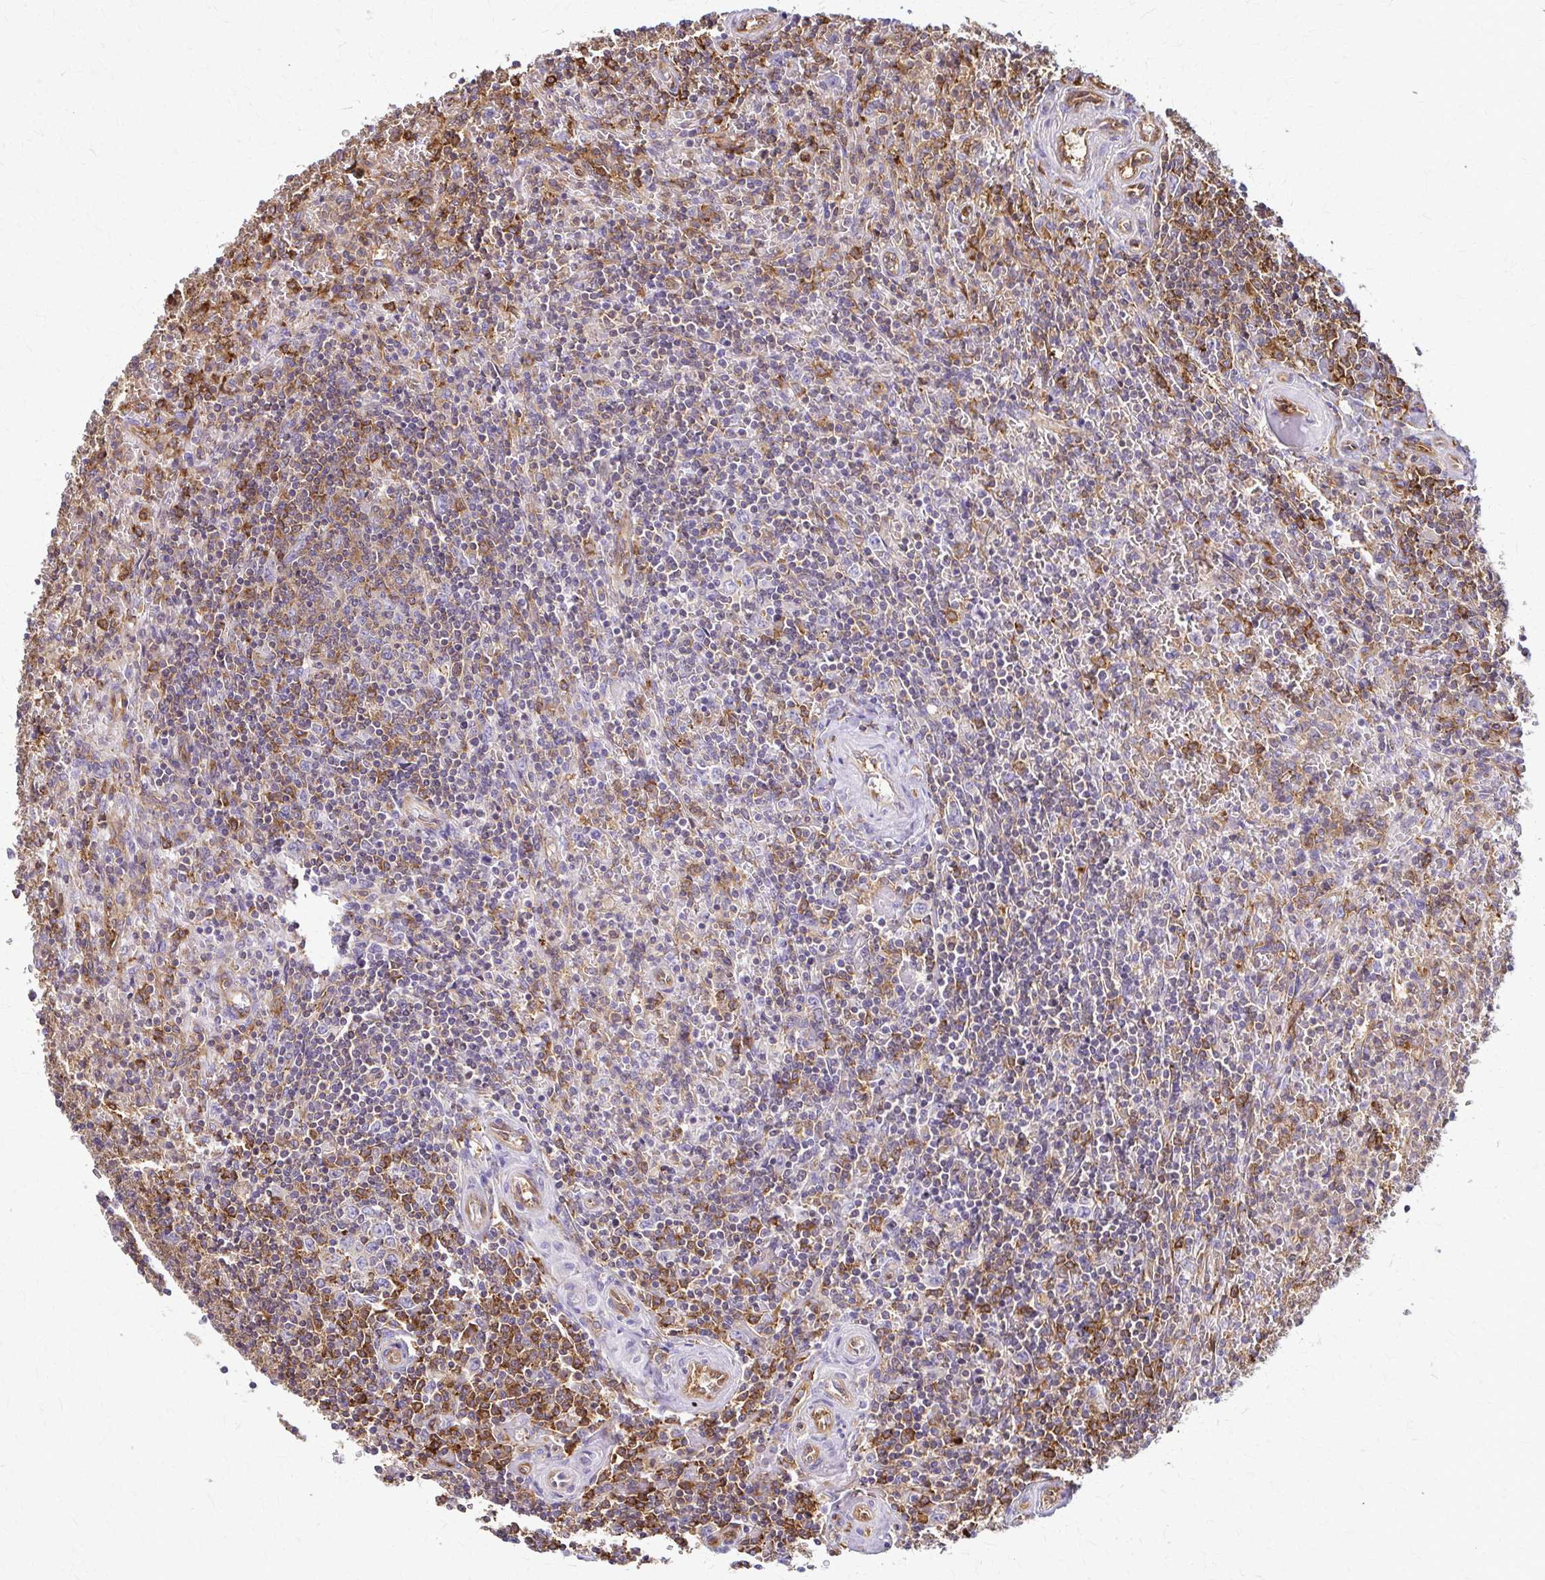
{"staining": {"intensity": "moderate", "quantity": "25%-75%", "location": "cytoplasmic/membranous"}, "tissue": "lymphoma", "cell_type": "Tumor cells", "image_type": "cancer", "snomed": [{"axis": "morphology", "description": "Malignant lymphoma, non-Hodgkin's type, Low grade"}, {"axis": "topography", "description": "Spleen"}], "caption": "Lymphoma was stained to show a protein in brown. There is medium levels of moderate cytoplasmic/membranous positivity in about 25%-75% of tumor cells.", "gene": "WASF2", "patient": {"sex": "female", "age": 64}}